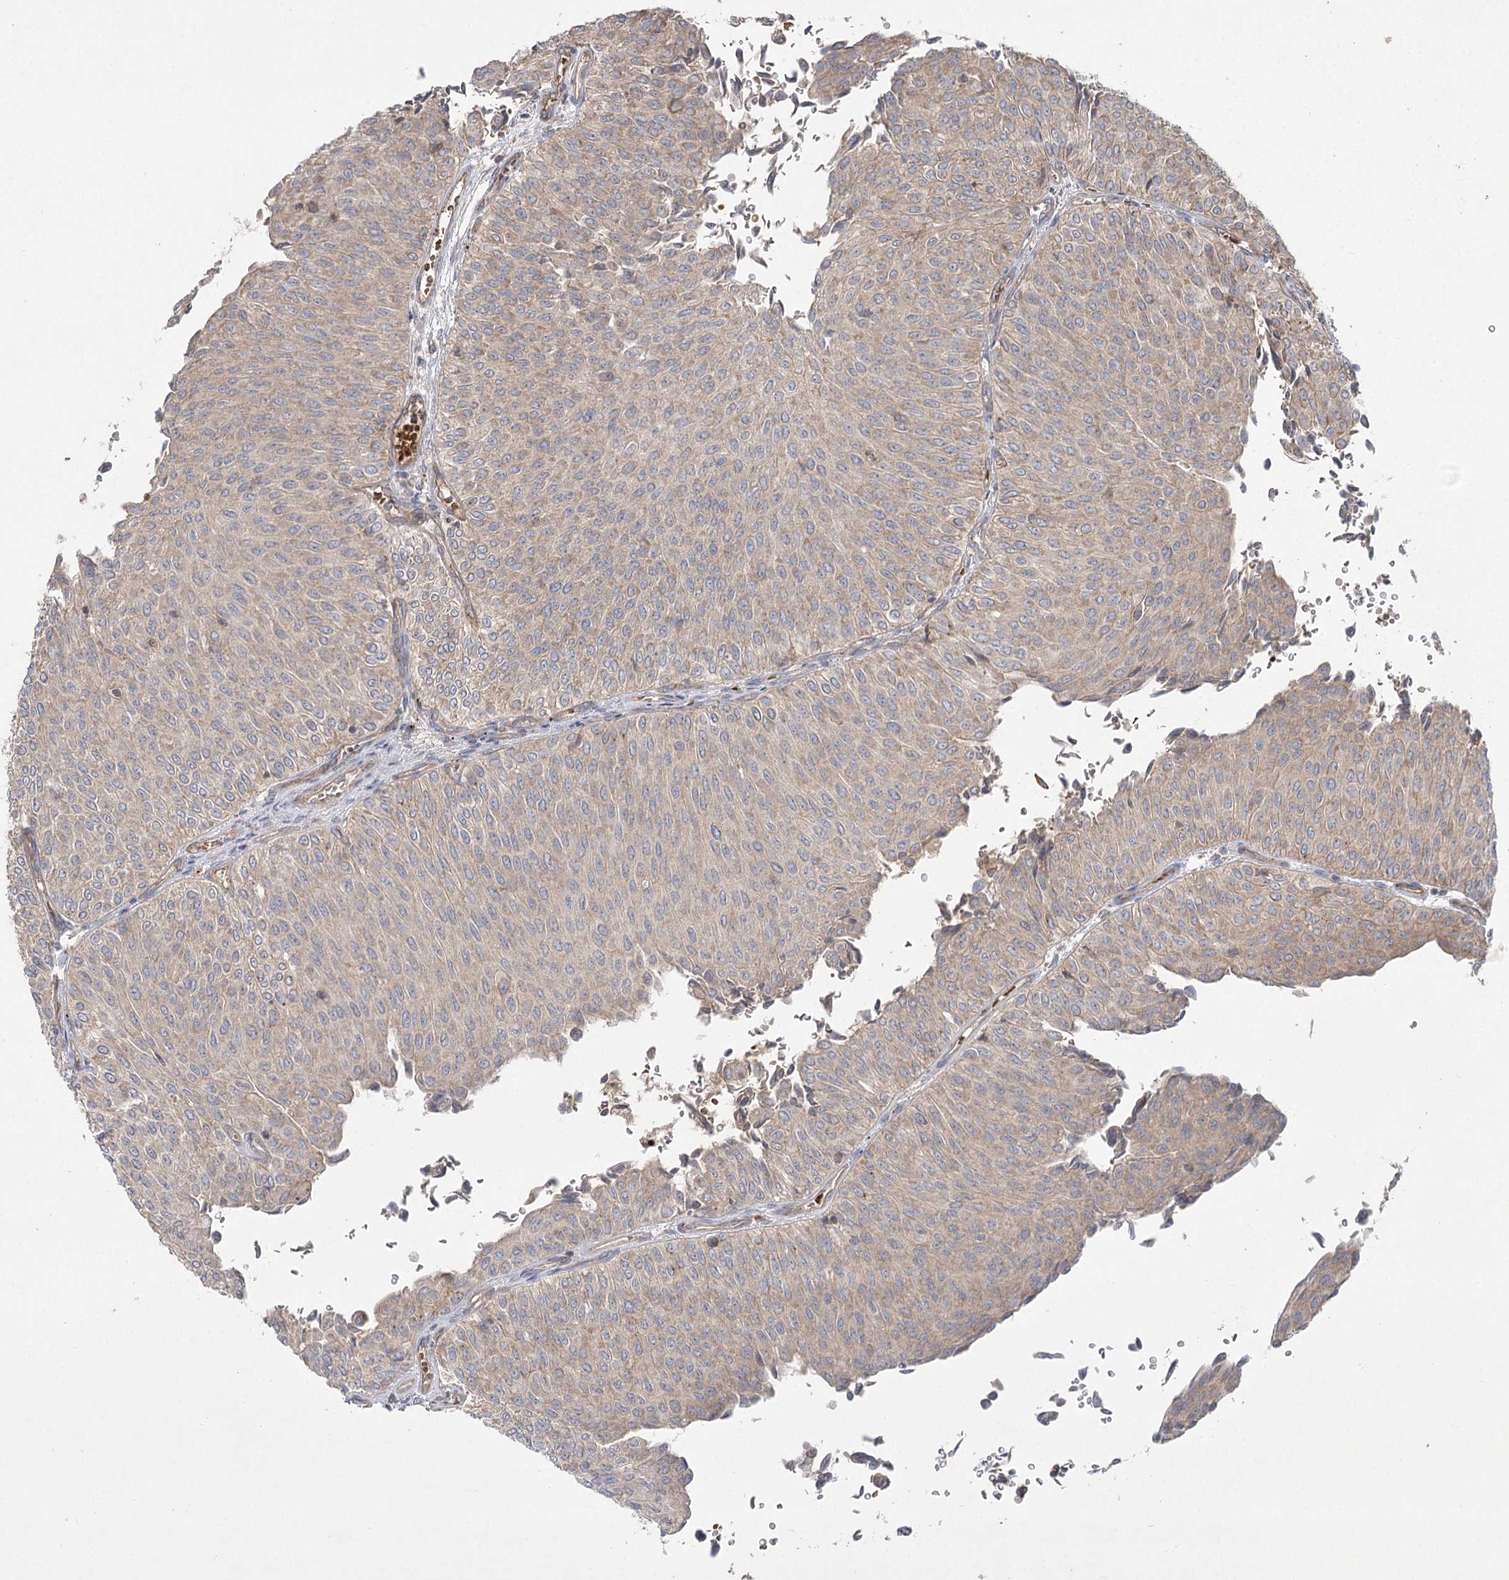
{"staining": {"intensity": "moderate", "quantity": ">75%", "location": "cytoplasmic/membranous"}, "tissue": "urothelial cancer", "cell_type": "Tumor cells", "image_type": "cancer", "snomed": [{"axis": "morphology", "description": "Urothelial carcinoma, Low grade"}, {"axis": "topography", "description": "Urinary bladder"}], "caption": "The micrograph reveals immunohistochemical staining of urothelial cancer. There is moderate cytoplasmic/membranous staining is seen in about >75% of tumor cells.", "gene": "KIAA0825", "patient": {"sex": "male", "age": 78}}